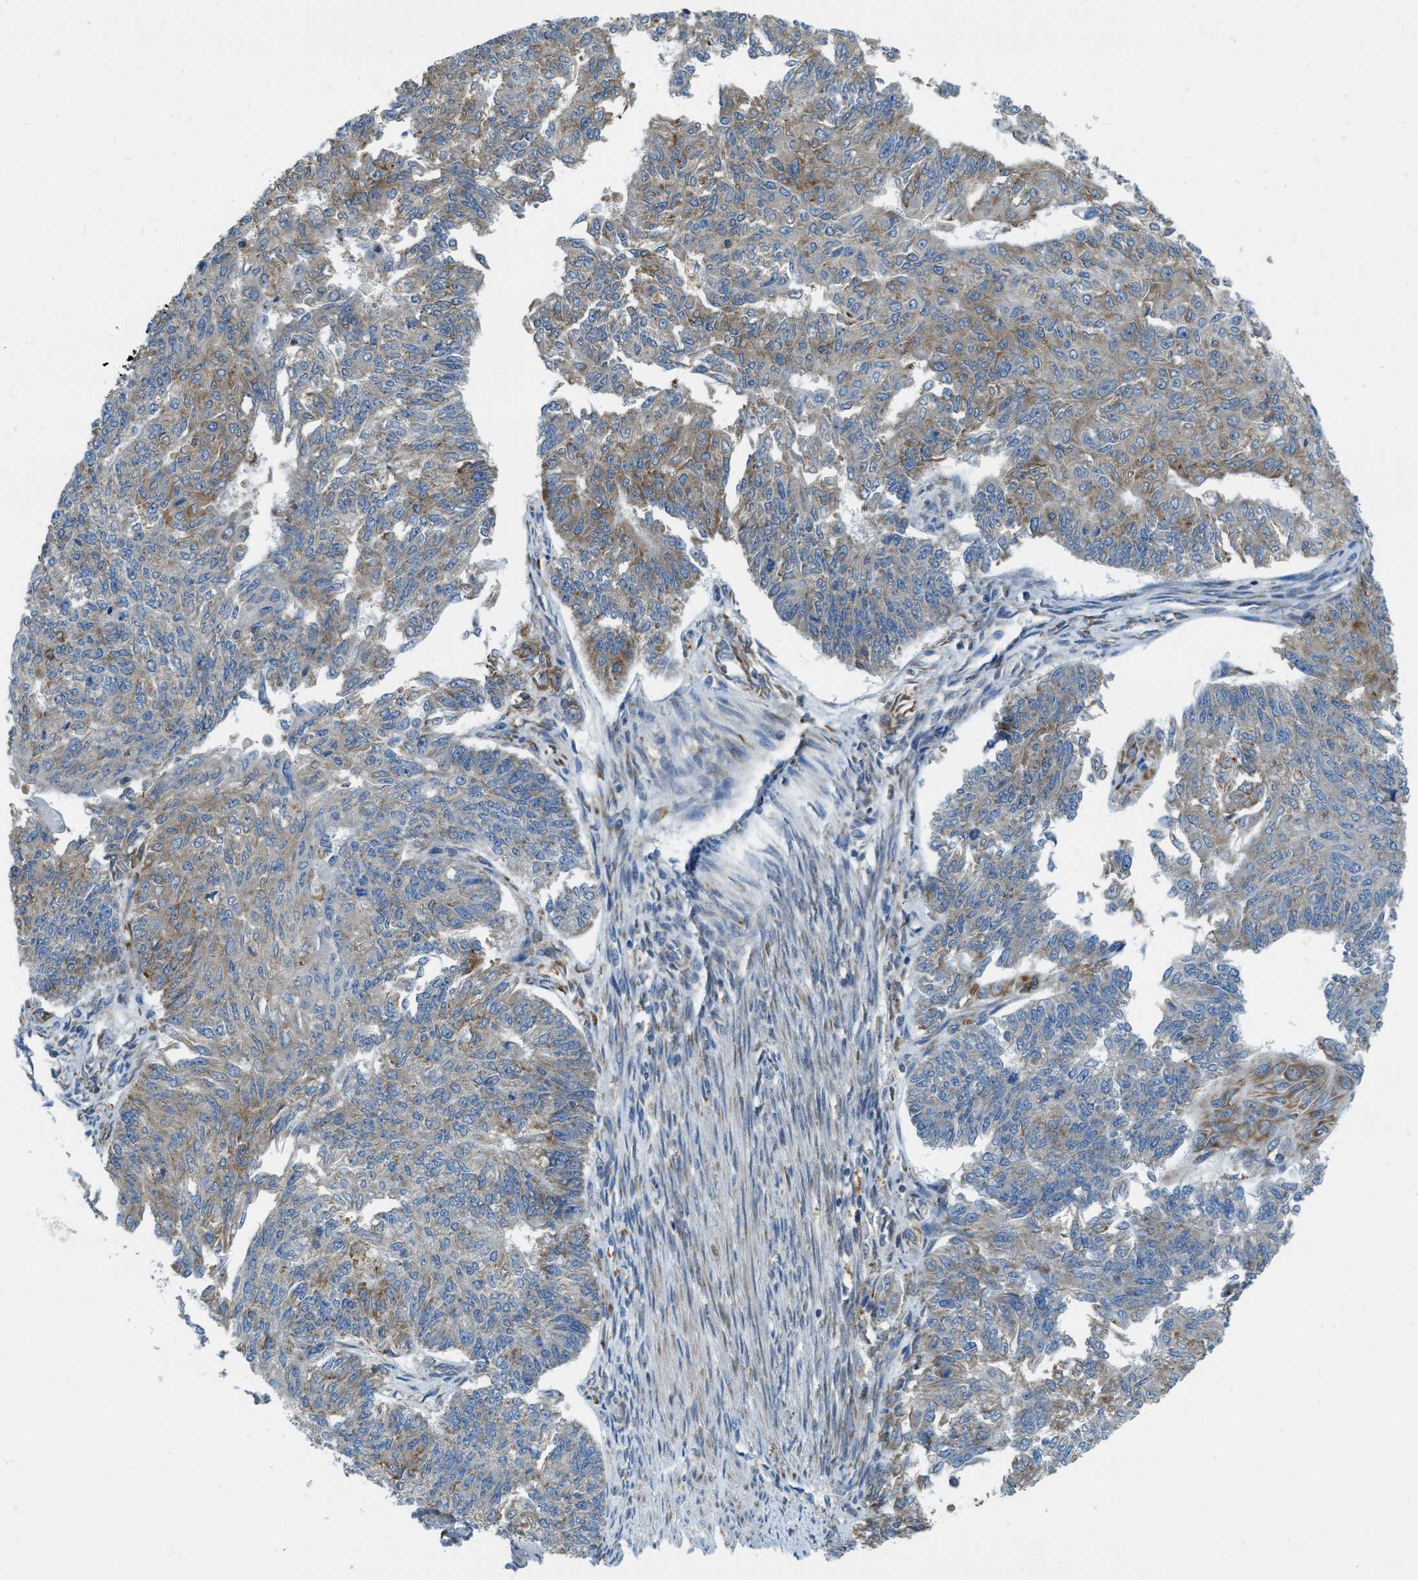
{"staining": {"intensity": "weak", "quantity": "<25%", "location": "cytoplasmic/membranous"}, "tissue": "endometrial cancer", "cell_type": "Tumor cells", "image_type": "cancer", "snomed": [{"axis": "morphology", "description": "Adenocarcinoma, NOS"}, {"axis": "topography", "description": "Endometrium"}], "caption": "The IHC image has no significant staining in tumor cells of endometrial cancer tissue.", "gene": "SSR1", "patient": {"sex": "female", "age": 32}}